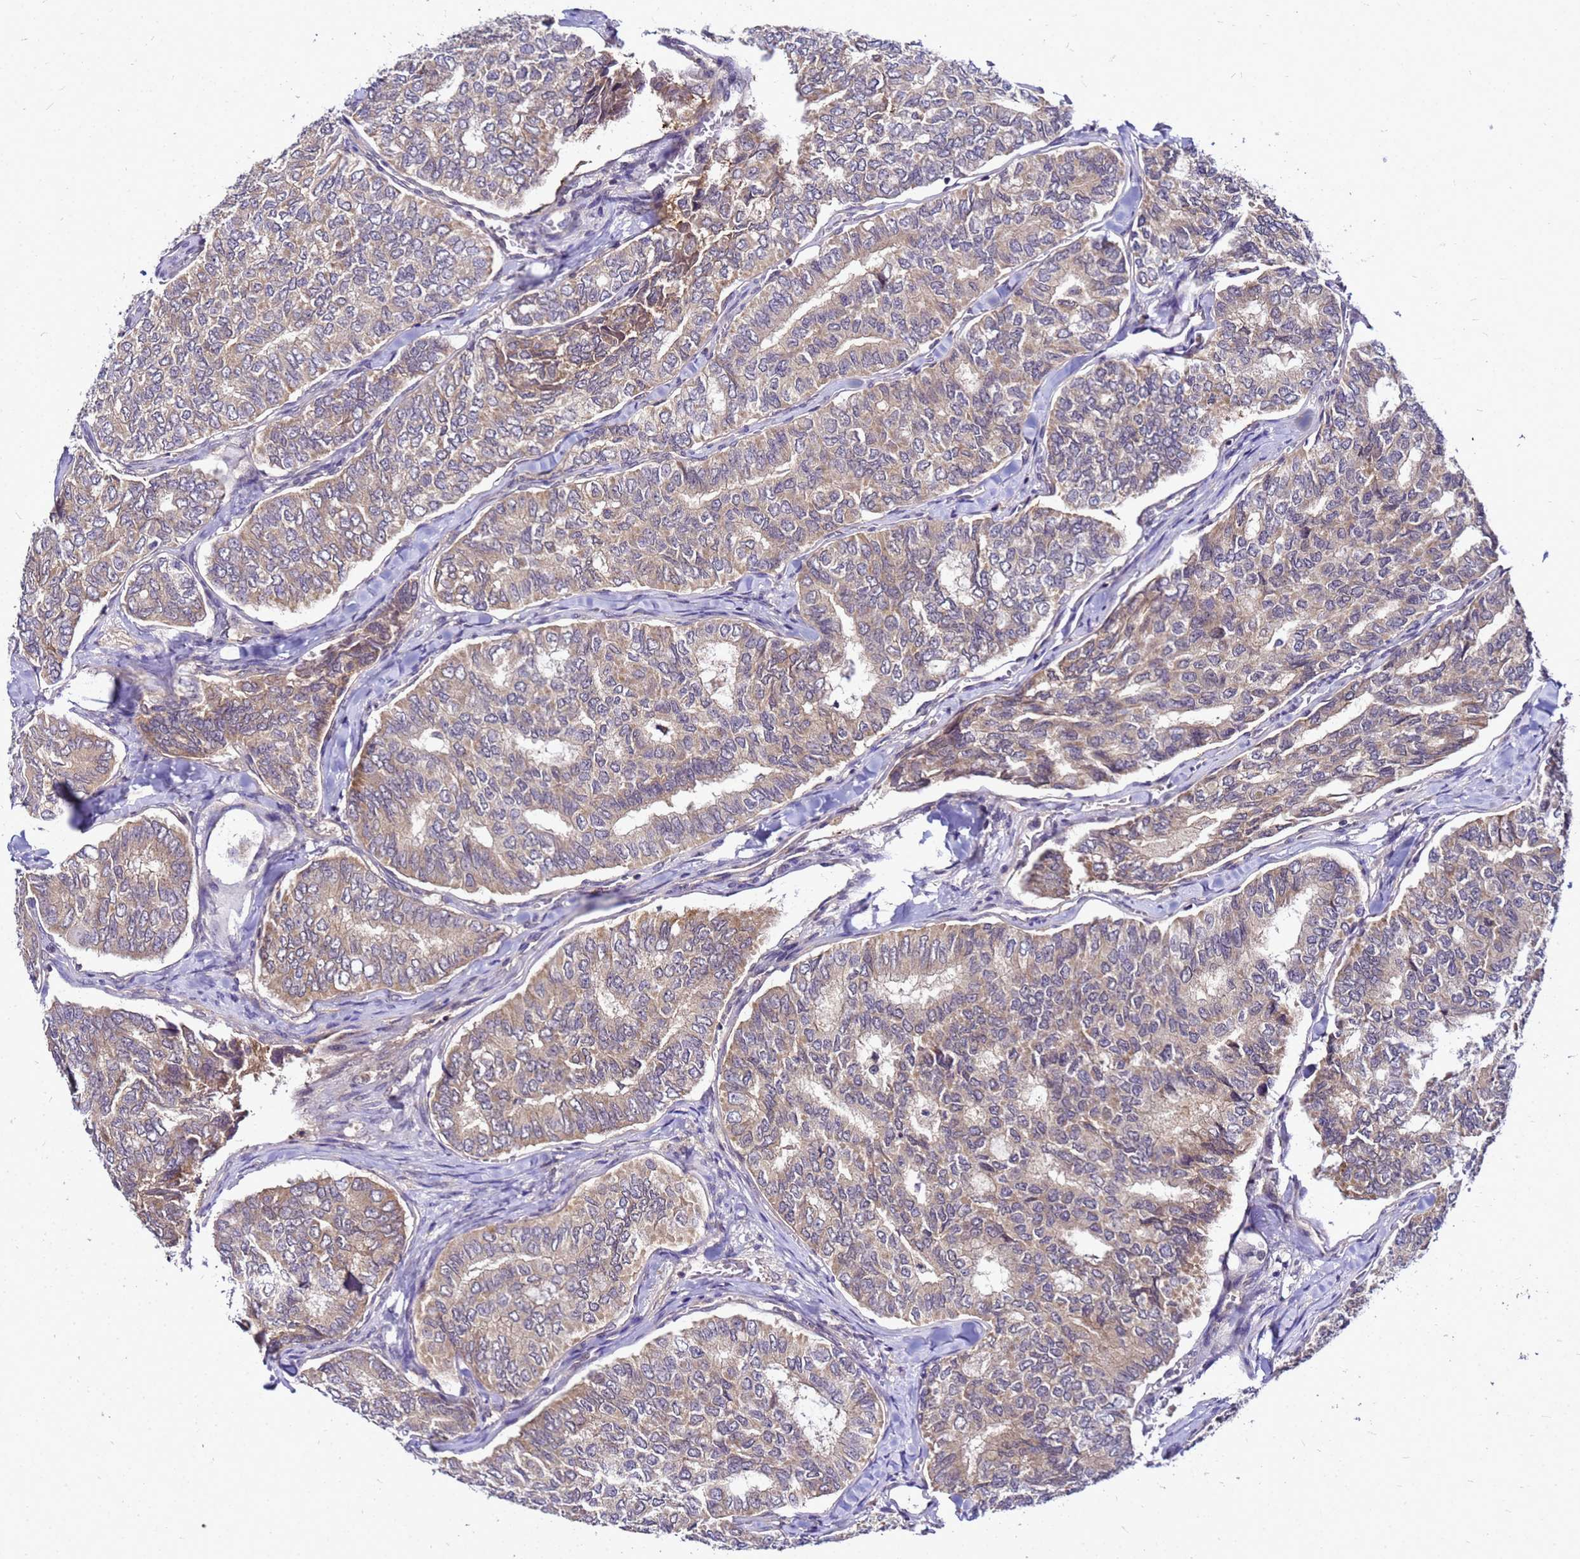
{"staining": {"intensity": "weak", "quantity": ">75%", "location": "cytoplasmic/membranous"}, "tissue": "thyroid cancer", "cell_type": "Tumor cells", "image_type": "cancer", "snomed": [{"axis": "morphology", "description": "Papillary adenocarcinoma, NOS"}, {"axis": "topography", "description": "Thyroid gland"}], "caption": "IHC of human thyroid cancer demonstrates low levels of weak cytoplasmic/membranous staining in about >75% of tumor cells.", "gene": "SAT1", "patient": {"sex": "female", "age": 35}}